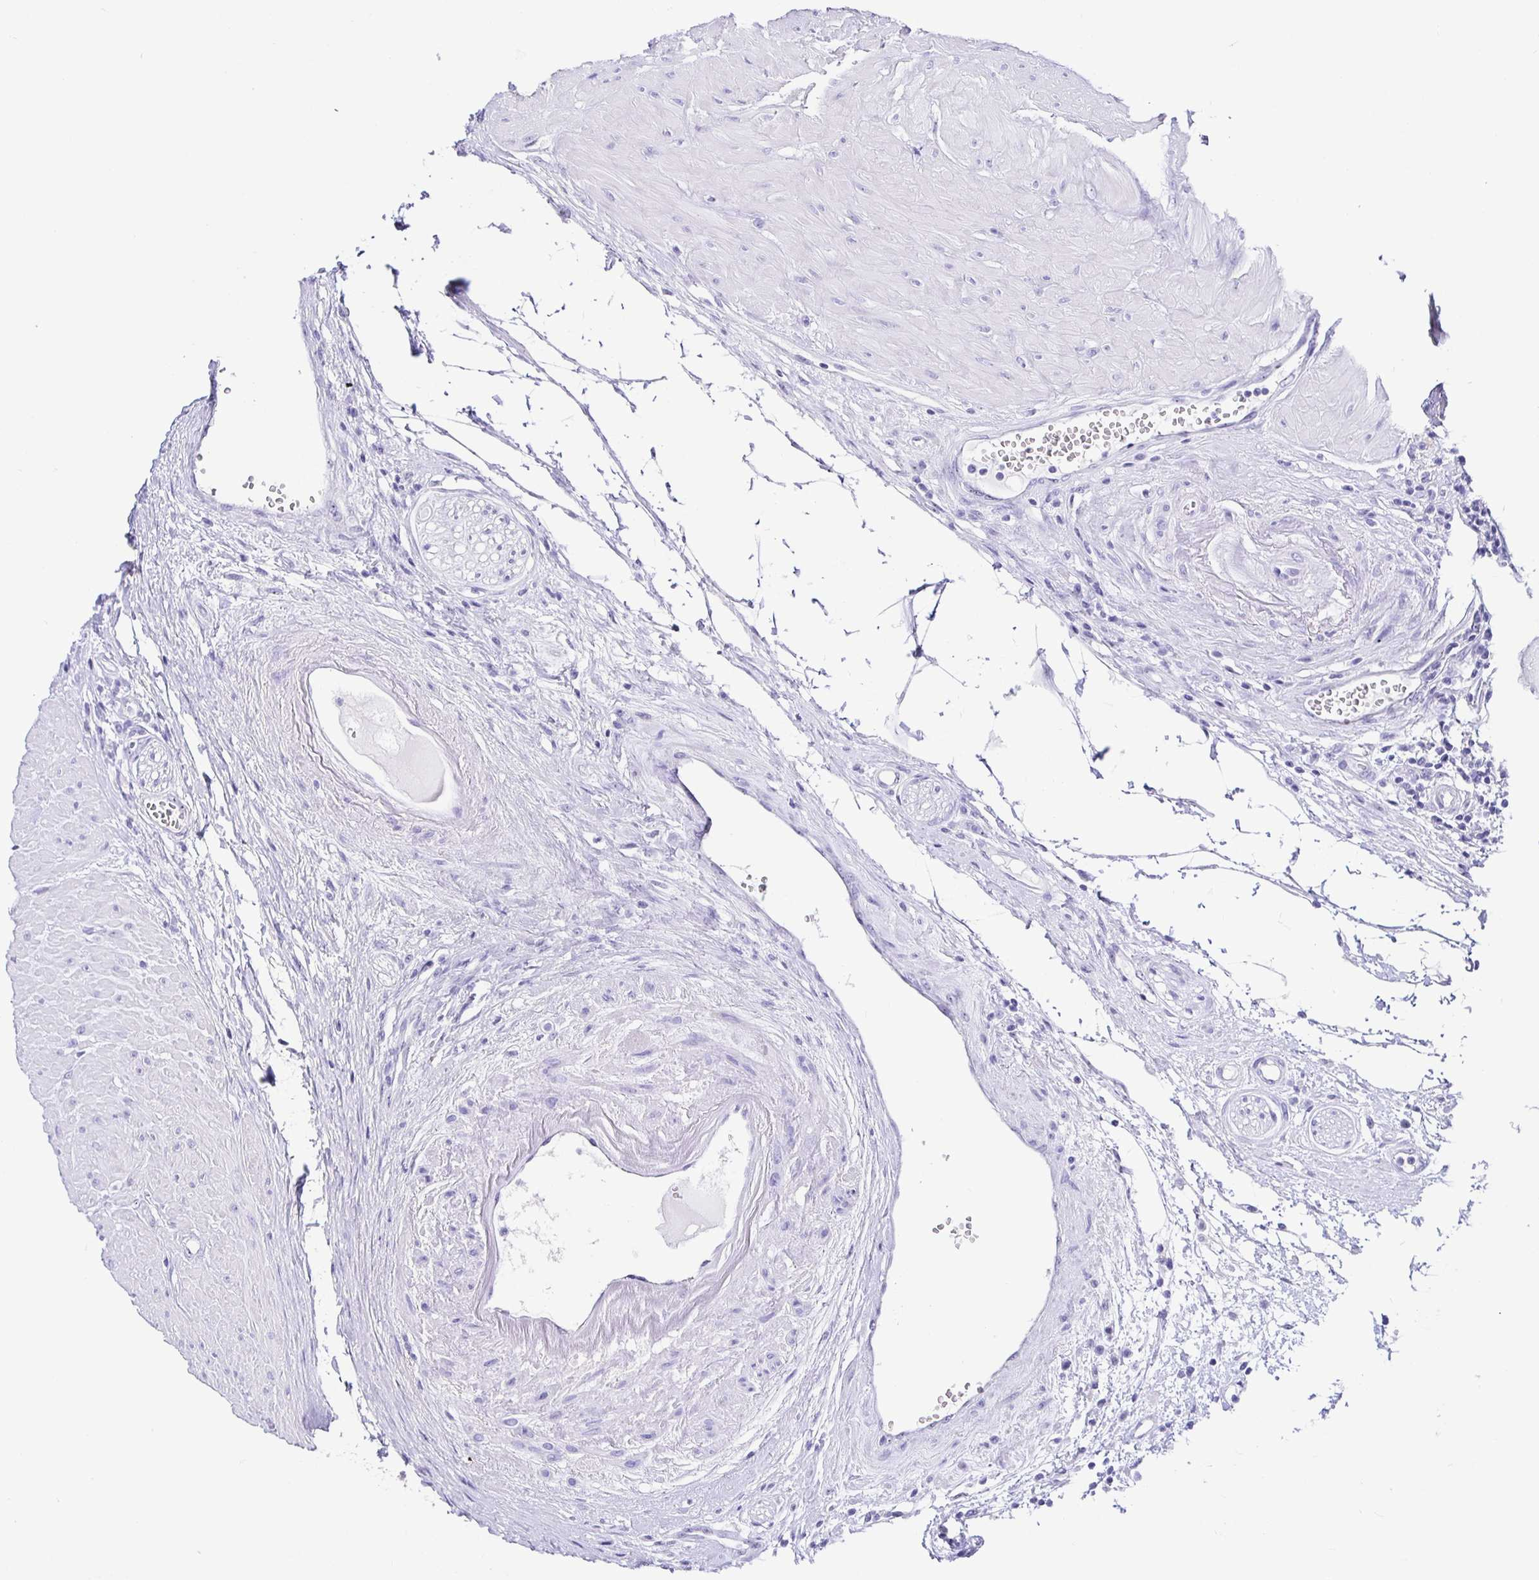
{"staining": {"intensity": "negative", "quantity": "none", "location": "none"}, "tissue": "seminal vesicle", "cell_type": "Glandular cells", "image_type": "normal", "snomed": [{"axis": "morphology", "description": "Normal tissue, NOS"}, {"axis": "topography", "description": "Seminal veicle"}], "caption": "This is an immunohistochemistry histopathology image of benign seminal vesicle. There is no positivity in glandular cells.", "gene": "PRAMEF18", "patient": {"sex": "male", "age": 76}}